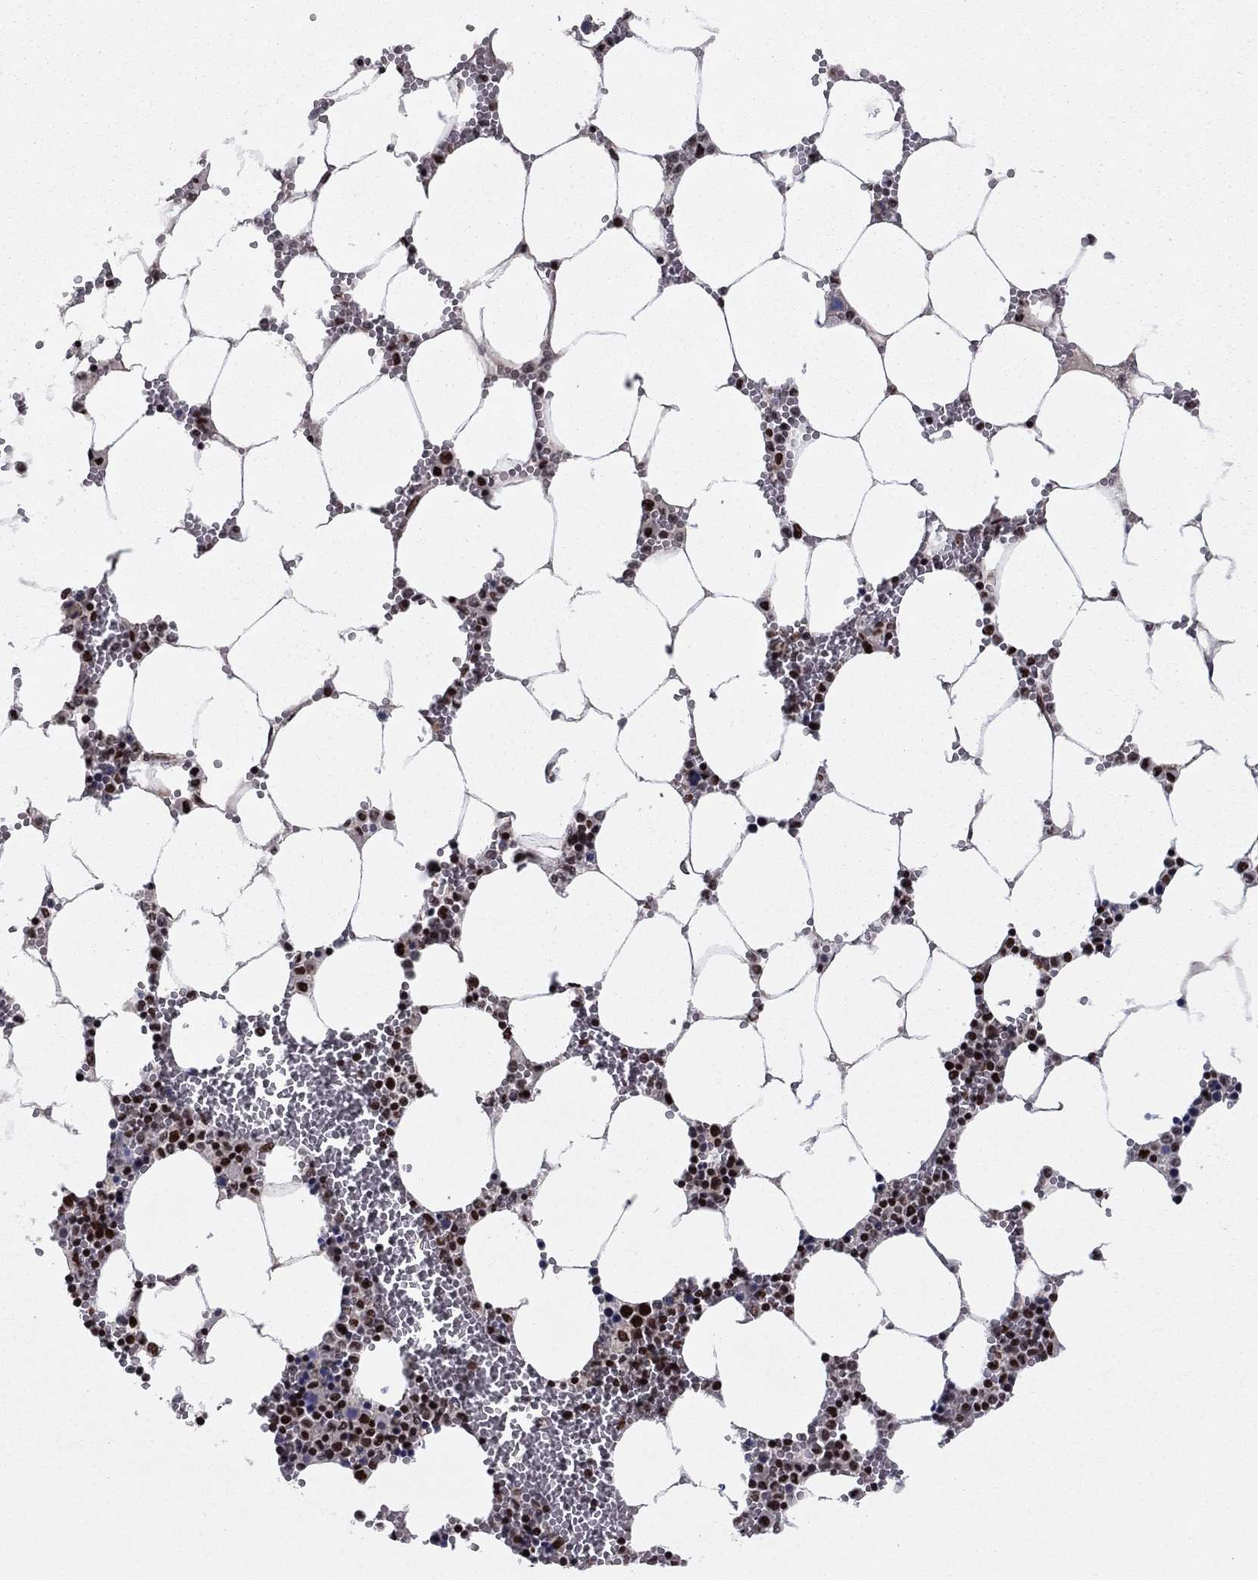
{"staining": {"intensity": "strong", "quantity": ">75%", "location": "nuclear"}, "tissue": "bone marrow", "cell_type": "Hematopoietic cells", "image_type": "normal", "snomed": [{"axis": "morphology", "description": "Normal tissue, NOS"}, {"axis": "topography", "description": "Bone marrow"}], "caption": "Hematopoietic cells show strong nuclear positivity in about >75% of cells in benign bone marrow.", "gene": "USP54", "patient": {"sex": "female", "age": 64}}